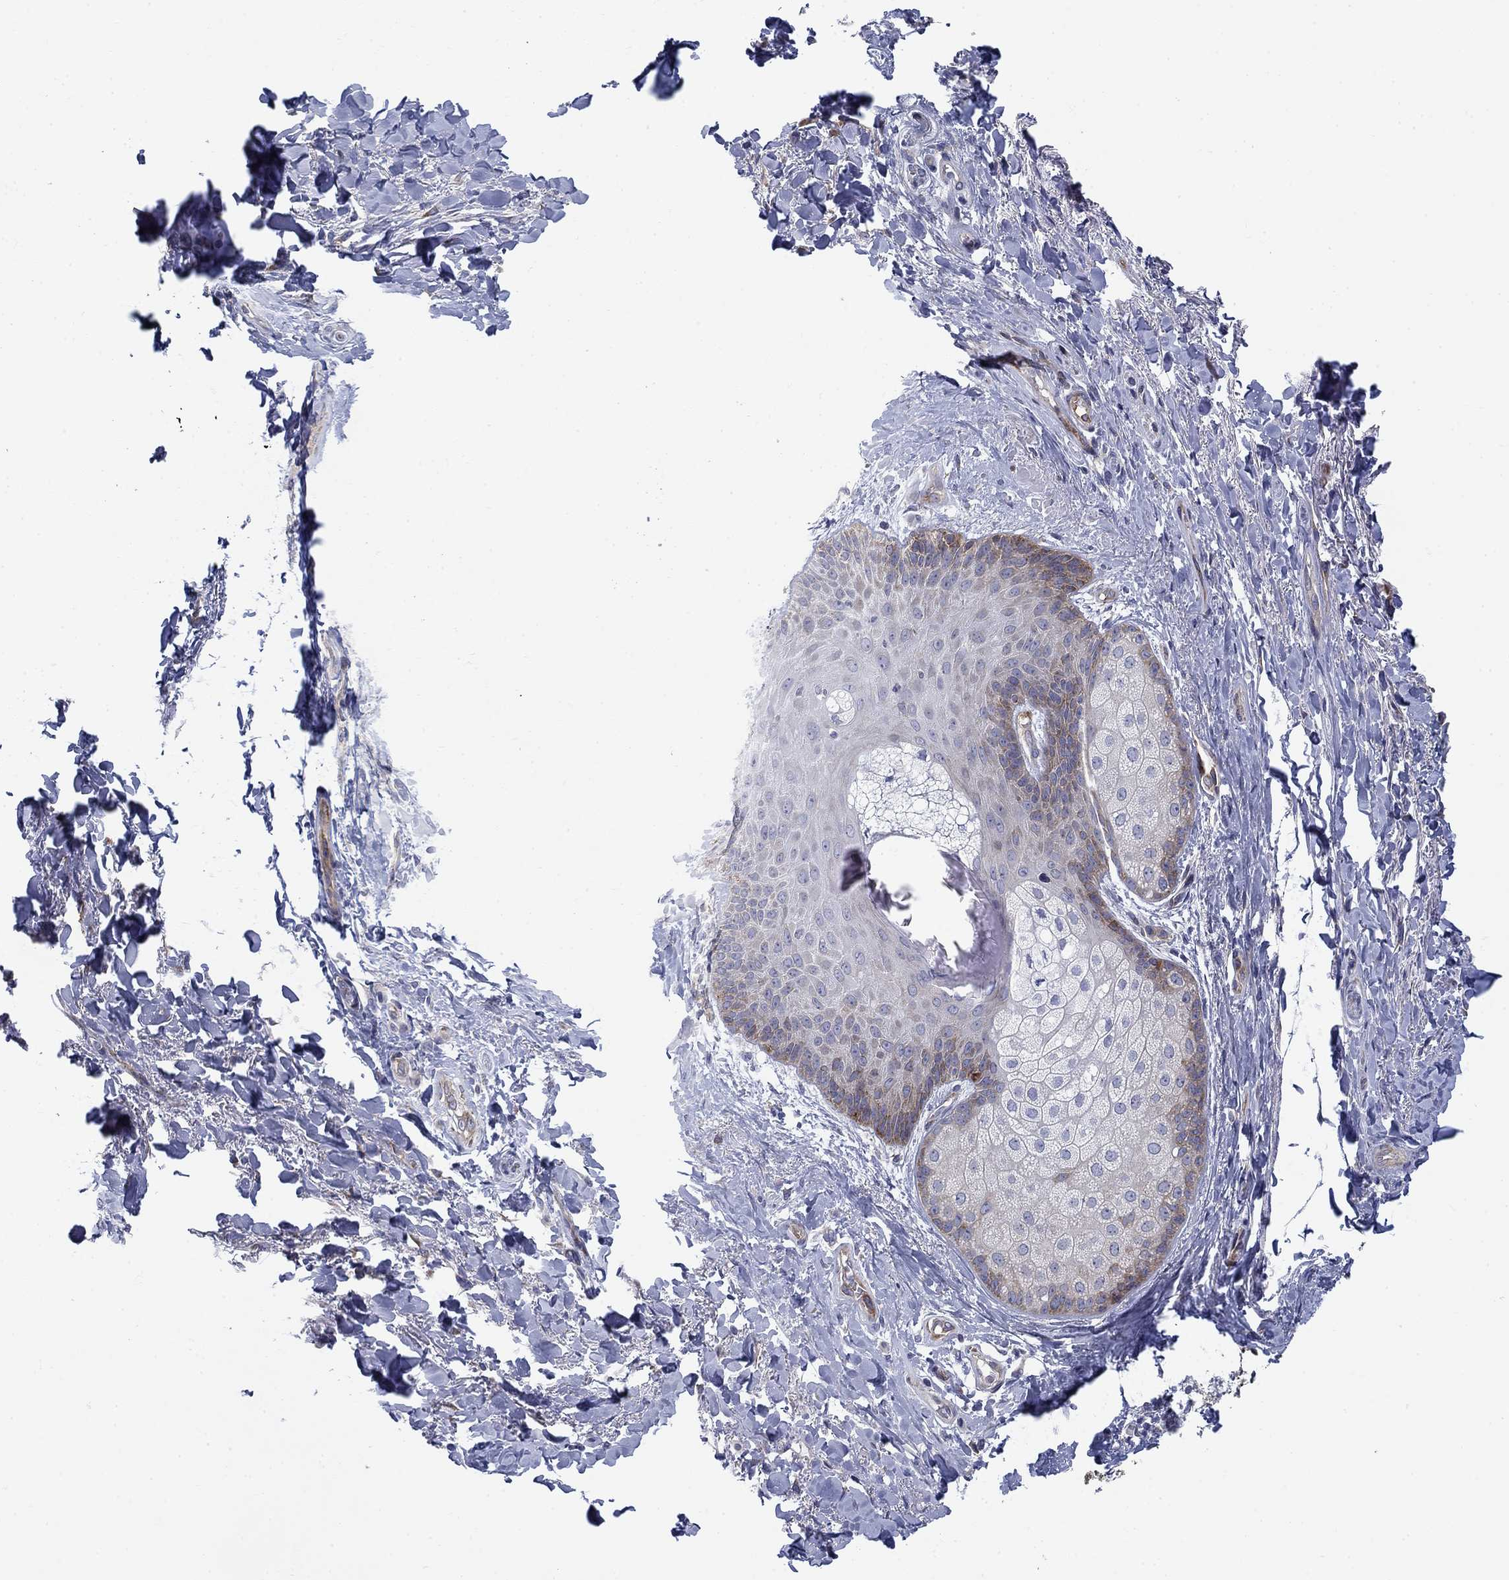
{"staining": {"intensity": "strong", "quantity": "<25%", "location": "cytoplasmic/membranous"}, "tissue": "skin", "cell_type": "Epidermal cells", "image_type": "normal", "snomed": [{"axis": "morphology", "description": "Normal tissue, NOS"}, {"axis": "topography", "description": "Anal"}, {"axis": "topography", "description": "Peripheral nerve tissue"}], "caption": "Protein analysis of benign skin exhibits strong cytoplasmic/membranous expression in about <25% of epidermal cells.", "gene": "FXR1", "patient": {"sex": "male", "age": 53}}